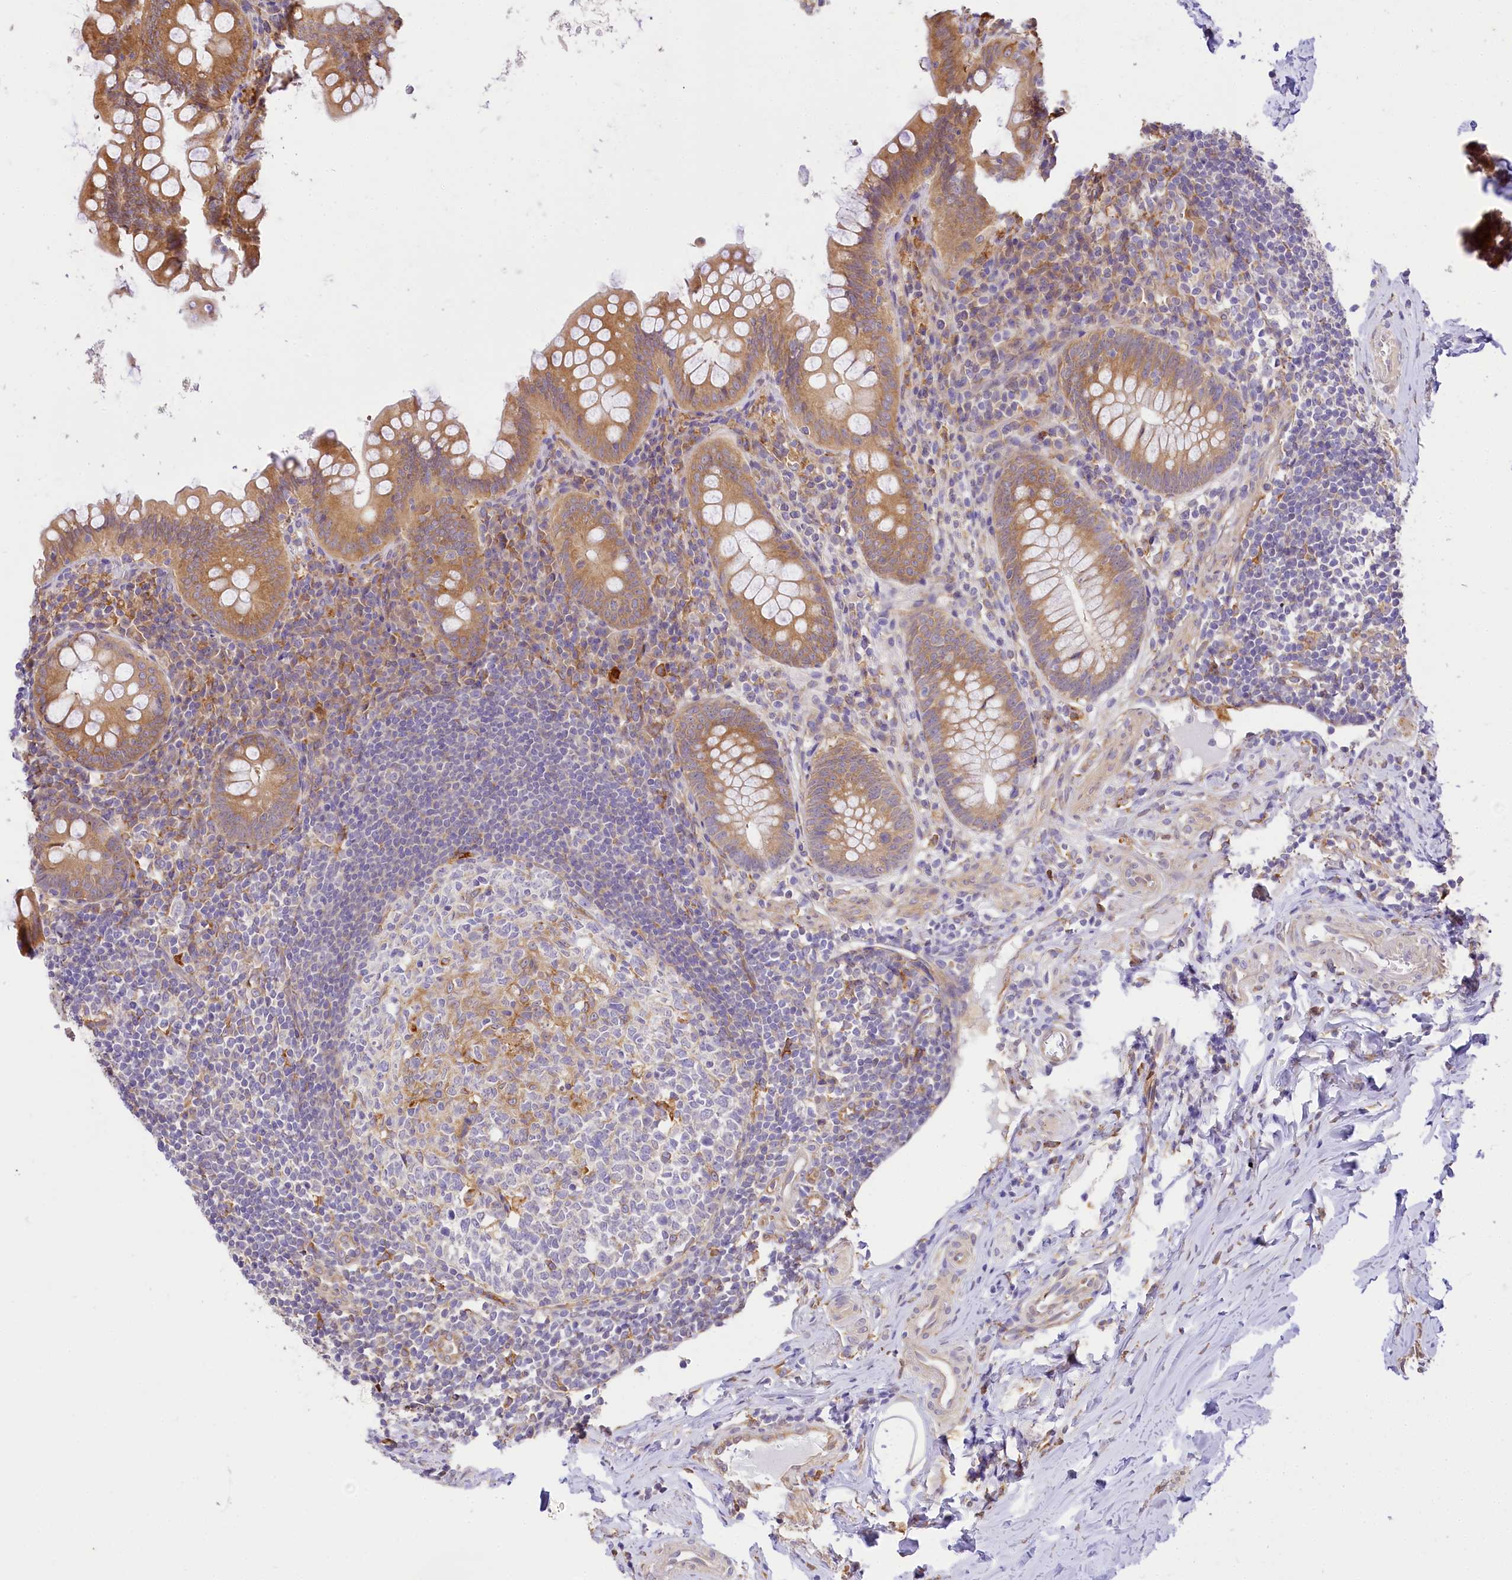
{"staining": {"intensity": "moderate", "quantity": ">75%", "location": "cytoplasmic/membranous"}, "tissue": "appendix", "cell_type": "Glandular cells", "image_type": "normal", "snomed": [{"axis": "morphology", "description": "Normal tissue, NOS"}, {"axis": "topography", "description": "Appendix"}], "caption": "High-power microscopy captured an immunohistochemistry (IHC) photomicrograph of benign appendix, revealing moderate cytoplasmic/membranous positivity in approximately >75% of glandular cells. Nuclei are stained in blue.", "gene": "PPIP5K2", "patient": {"sex": "female", "age": 33}}